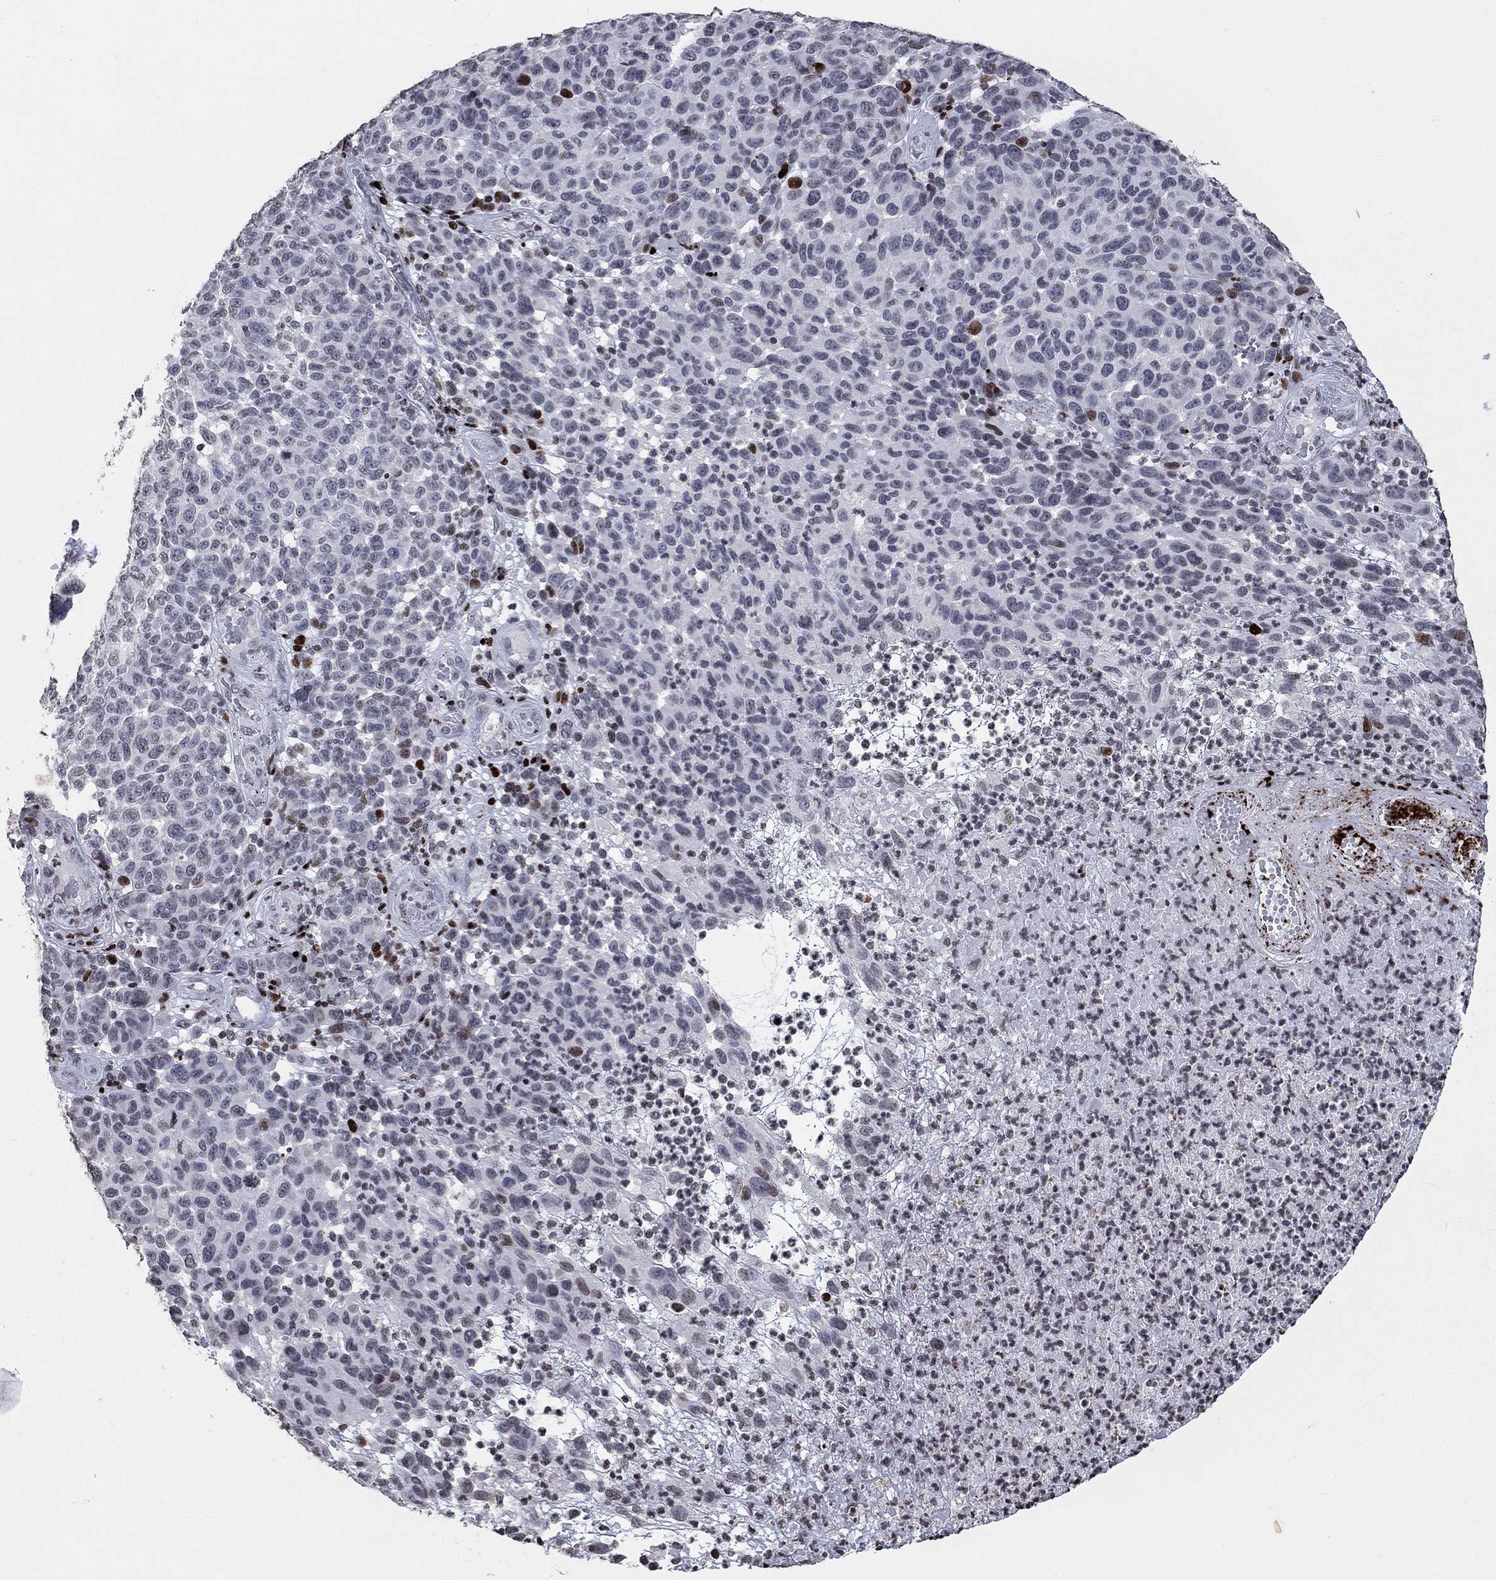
{"staining": {"intensity": "moderate", "quantity": "<25%", "location": "nuclear"}, "tissue": "melanoma", "cell_type": "Tumor cells", "image_type": "cancer", "snomed": [{"axis": "morphology", "description": "Malignant melanoma, NOS"}, {"axis": "topography", "description": "Skin"}], "caption": "Brown immunohistochemical staining in melanoma demonstrates moderate nuclear positivity in about <25% of tumor cells.", "gene": "SRSF3", "patient": {"sex": "male", "age": 59}}